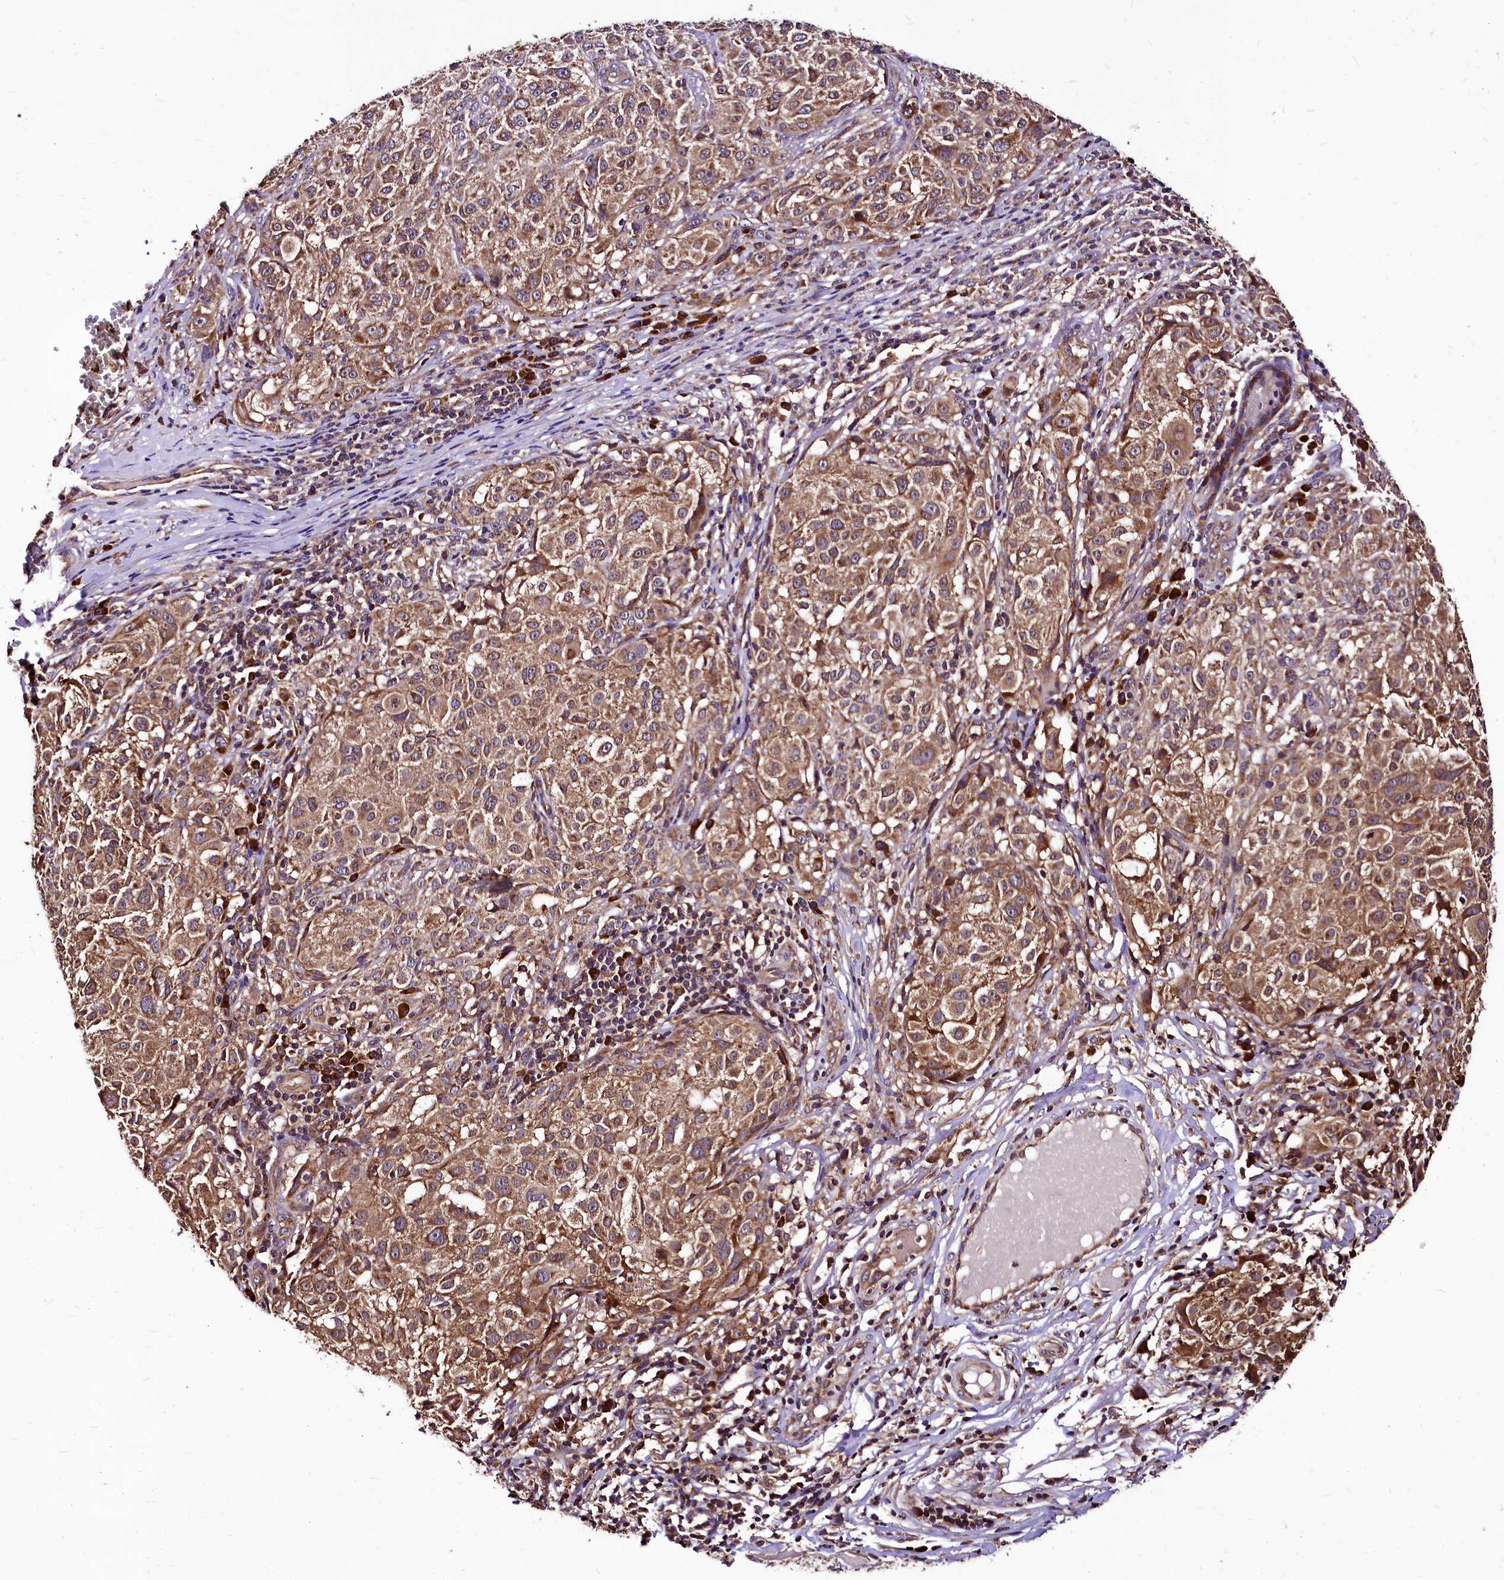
{"staining": {"intensity": "moderate", "quantity": ">75%", "location": "cytoplasmic/membranous"}, "tissue": "melanoma", "cell_type": "Tumor cells", "image_type": "cancer", "snomed": [{"axis": "morphology", "description": "Necrosis, NOS"}, {"axis": "morphology", "description": "Malignant melanoma, NOS"}, {"axis": "topography", "description": "Skin"}], "caption": "Human melanoma stained for a protein (brown) demonstrates moderate cytoplasmic/membranous positive staining in about >75% of tumor cells.", "gene": "LRSAM1", "patient": {"sex": "female", "age": 87}}